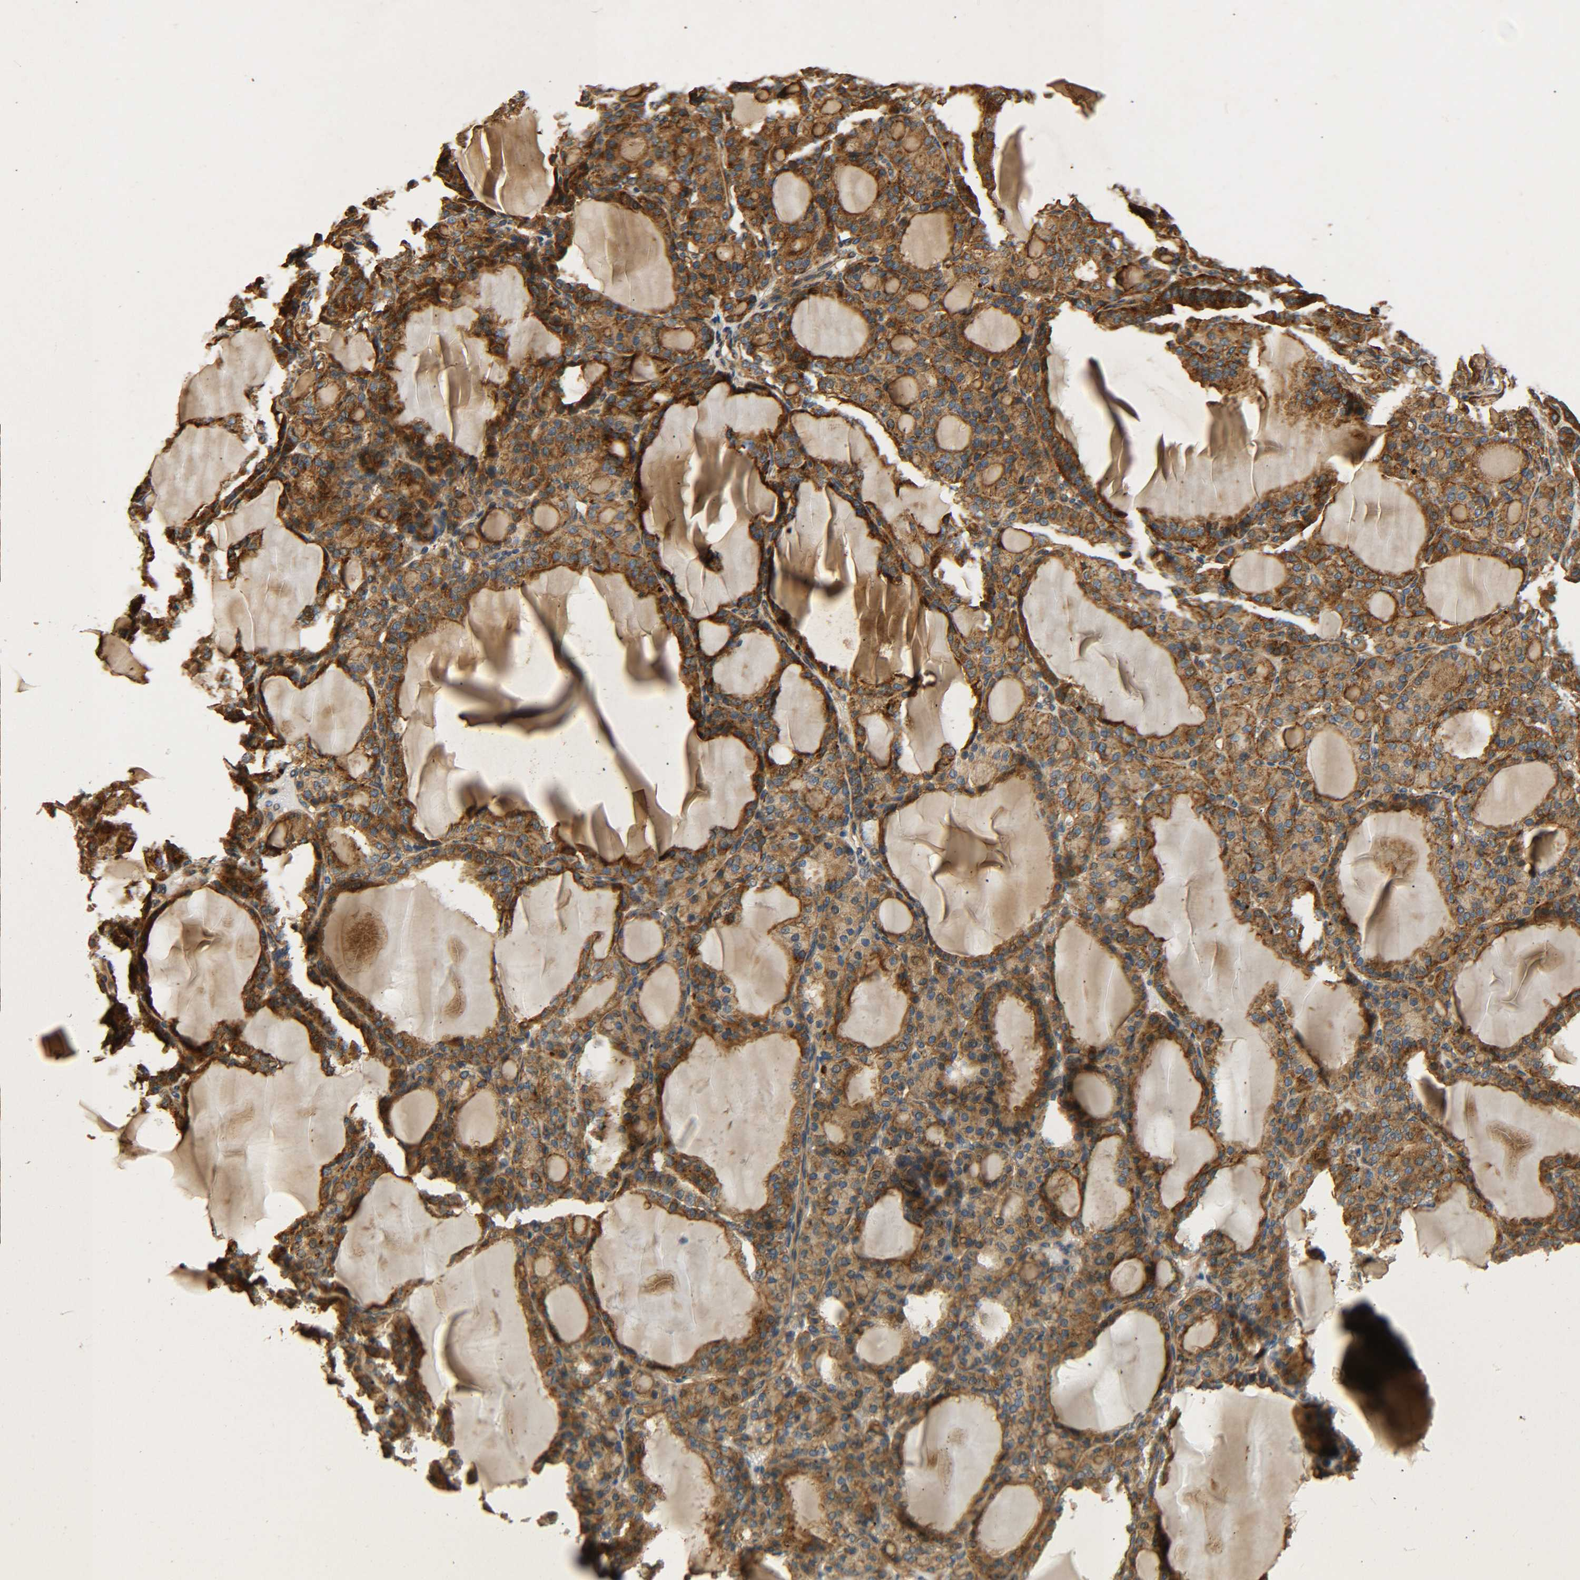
{"staining": {"intensity": "strong", "quantity": ">75%", "location": "cytoplasmic/membranous"}, "tissue": "thyroid gland", "cell_type": "Glandular cells", "image_type": "normal", "snomed": [{"axis": "morphology", "description": "Normal tissue, NOS"}, {"axis": "topography", "description": "Thyroid gland"}], "caption": "IHC histopathology image of normal thyroid gland: thyroid gland stained using IHC reveals high levels of strong protein expression localized specifically in the cytoplasmic/membranous of glandular cells, appearing as a cytoplasmic/membranous brown color.", "gene": "LRCH3", "patient": {"sex": "female", "age": 28}}